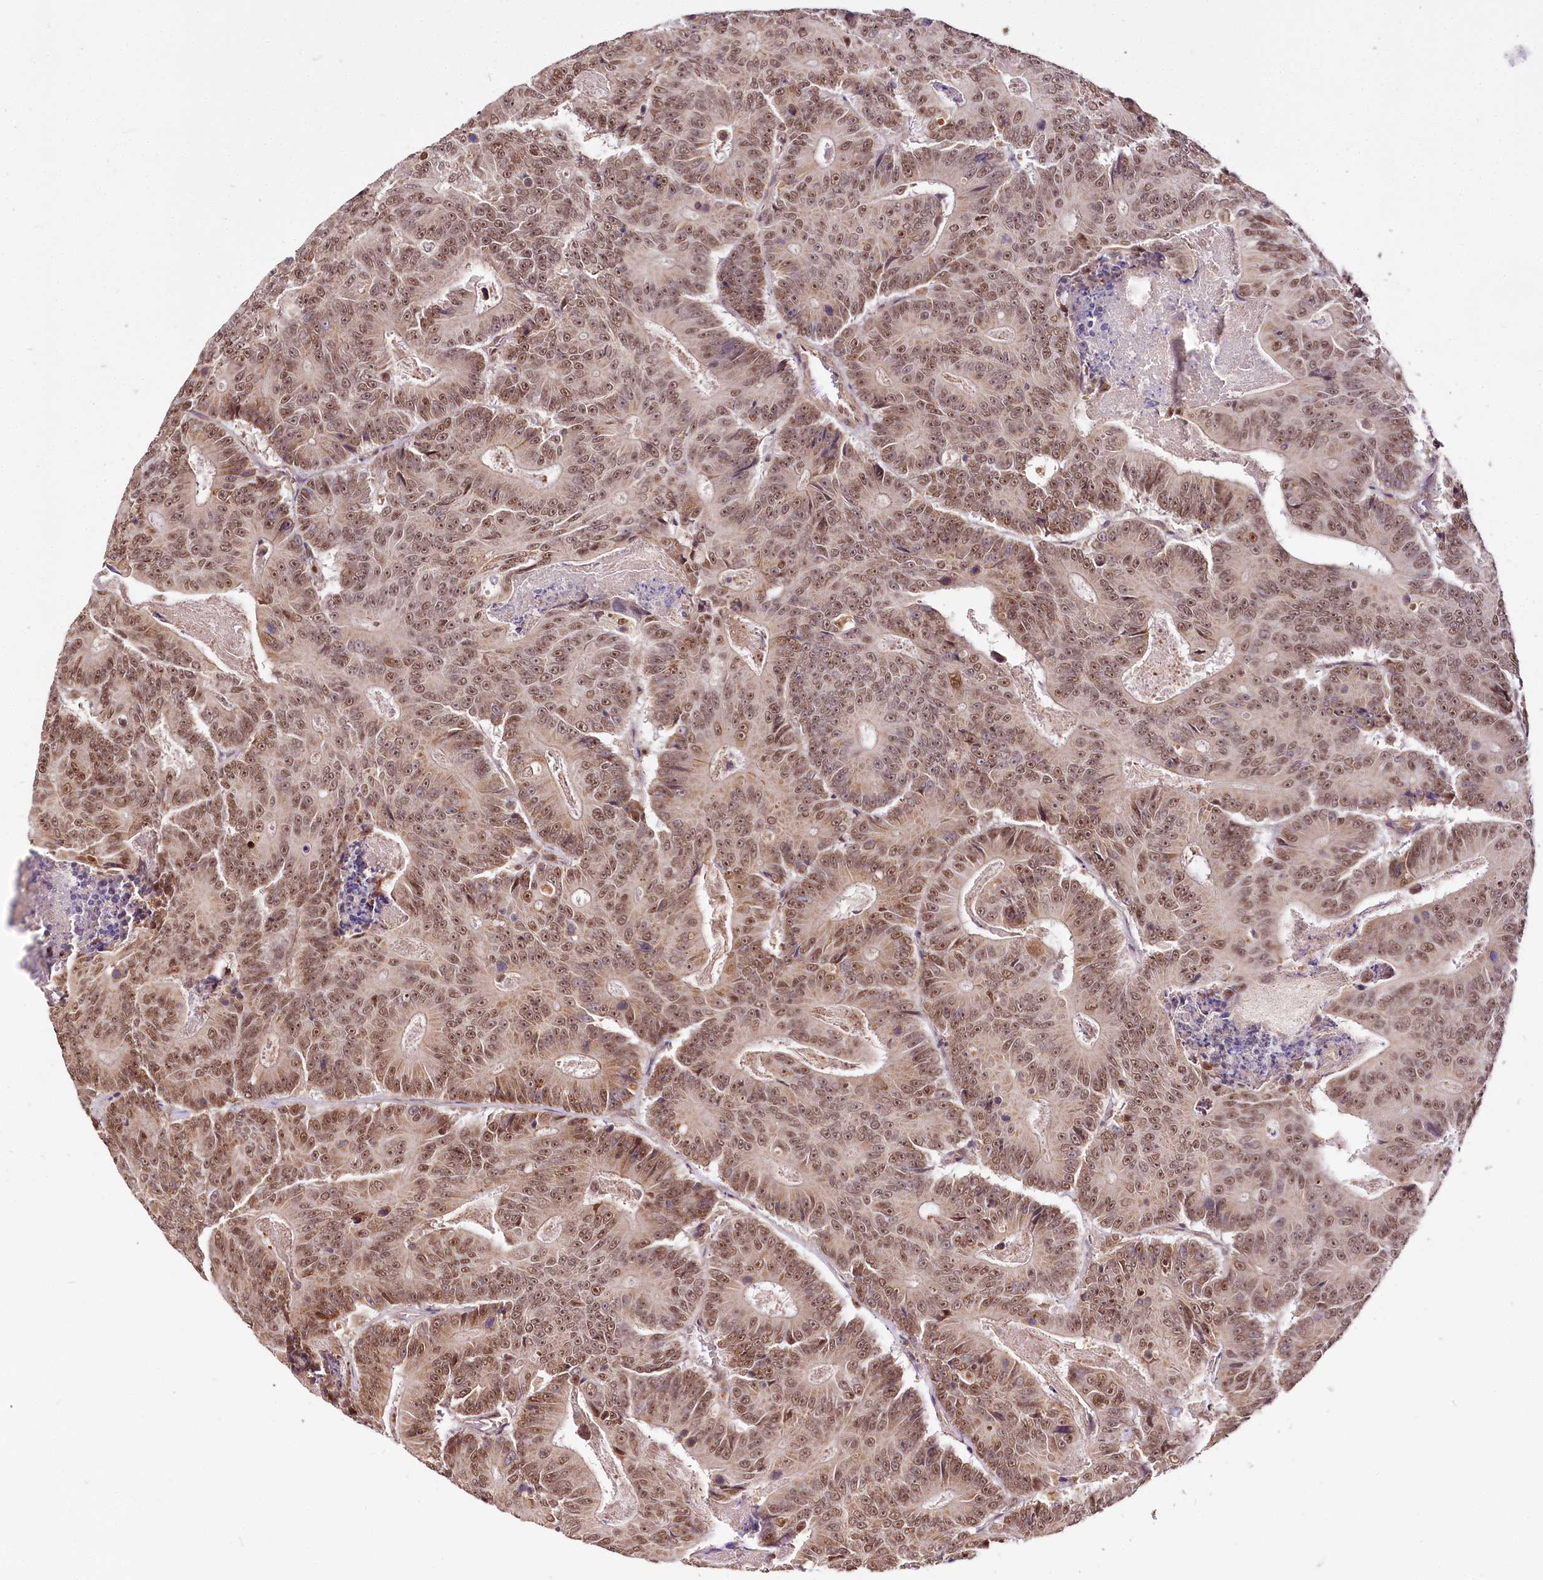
{"staining": {"intensity": "moderate", "quantity": ">75%", "location": "nuclear"}, "tissue": "colorectal cancer", "cell_type": "Tumor cells", "image_type": "cancer", "snomed": [{"axis": "morphology", "description": "Adenocarcinoma, NOS"}, {"axis": "topography", "description": "Colon"}], "caption": "Immunohistochemistry (IHC) histopathology image of human colorectal adenocarcinoma stained for a protein (brown), which exhibits medium levels of moderate nuclear staining in approximately >75% of tumor cells.", "gene": "GNL3L", "patient": {"sex": "male", "age": 83}}